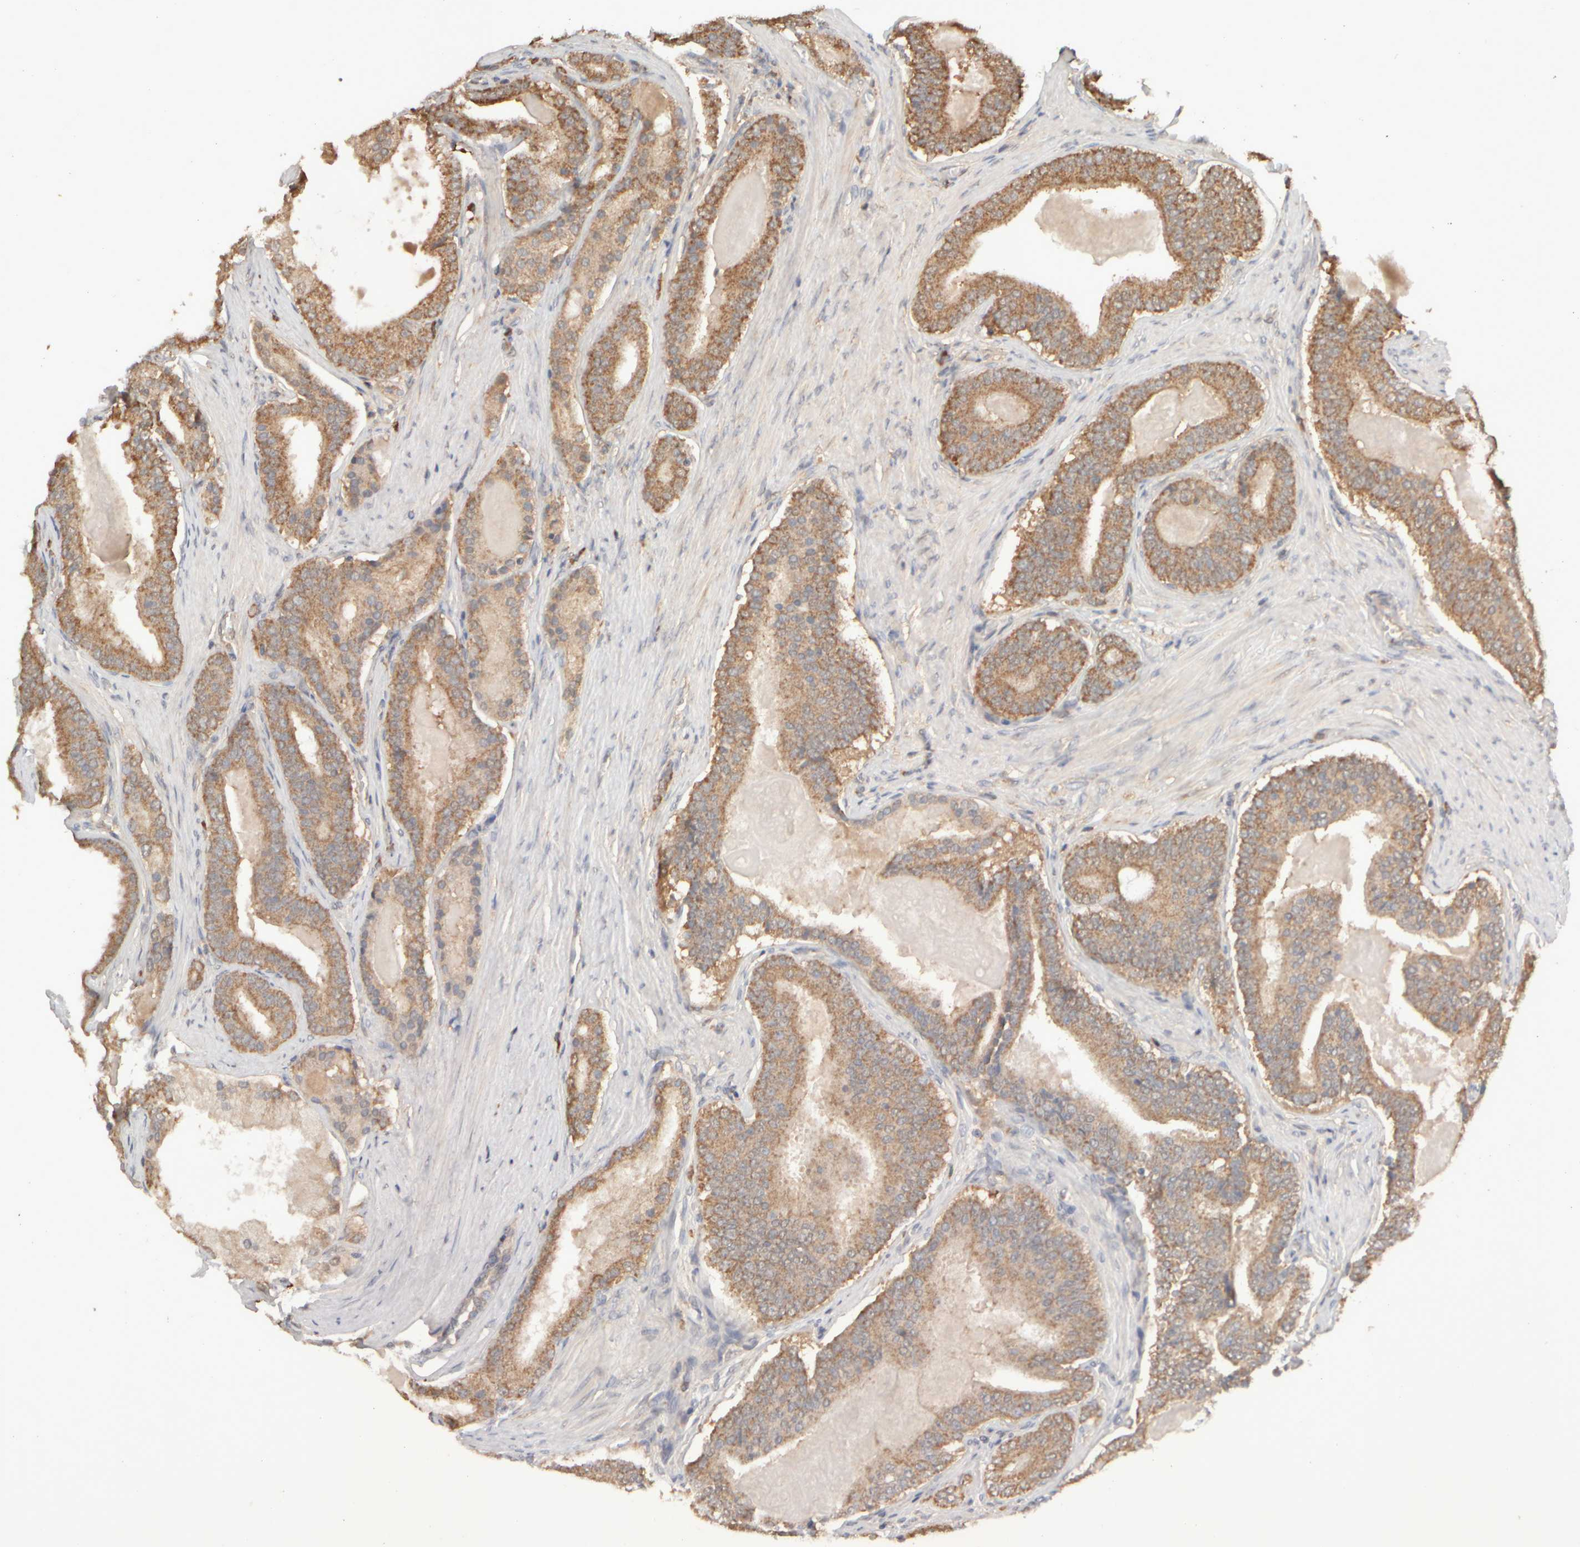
{"staining": {"intensity": "moderate", "quantity": ">75%", "location": "cytoplasmic/membranous"}, "tissue": "prostate cancer", "cell_type": "Tumor cells", "image_type": "cancer", "snomed": [{"axis": "morphology", "description": "Adenocarcinoma, High grade"}, {"axis": "topography", "description": "Prostate"}], "caption": "Approximately >75% of tumor cells in human high-grade adenocarcinoma (prostate) show moderate cytoplasmic/membranous protein staining as visualized by brown immunohistochemical staining.", "gene": "EIF2B3", "patient": {"sex": "male", "age": 60}}